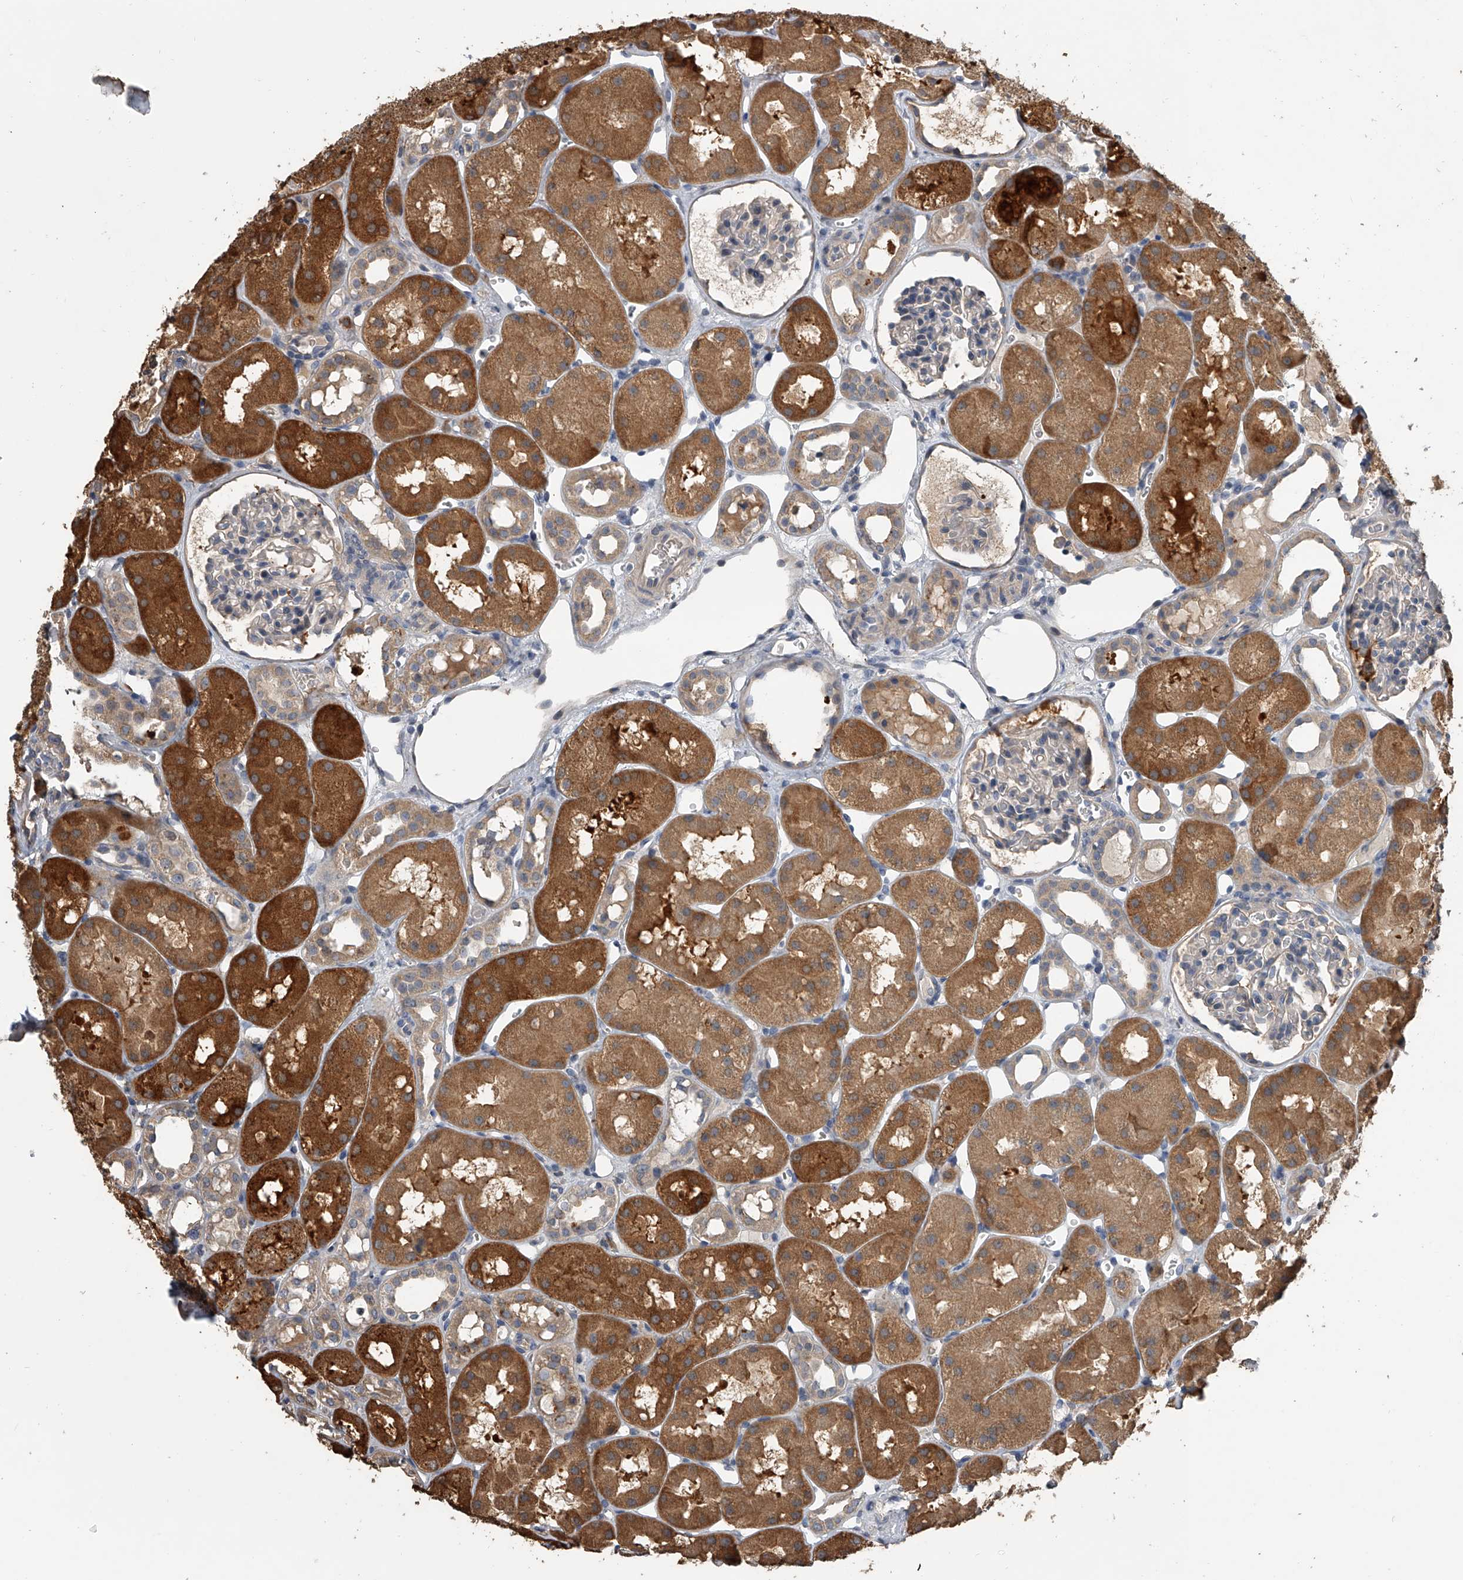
{"staining": {"intensity": "negative", "quantity": "none", "location": "none"}, "tissue": "kidney", "cell_type": "Cells in glomeruli", "image_type": "normal", "snomed": [{"axis": "morphology", "description": "Normal tissue, NOS"}, {"axis": "topography", "description": "Kidney"}], "caption": "This micrograph is of benign kidney stained with immunohistochemistry (IHC) to label a protein in brown with the nuclei are counter-stained blue. There is no positivity in cells in glomeruli. The staining is performed using DAB brown chromogen with nuclei counter-stained in using hematoxylin.", "gene": "DOCK9", "patient": {"sex": "male", "age": 16}}